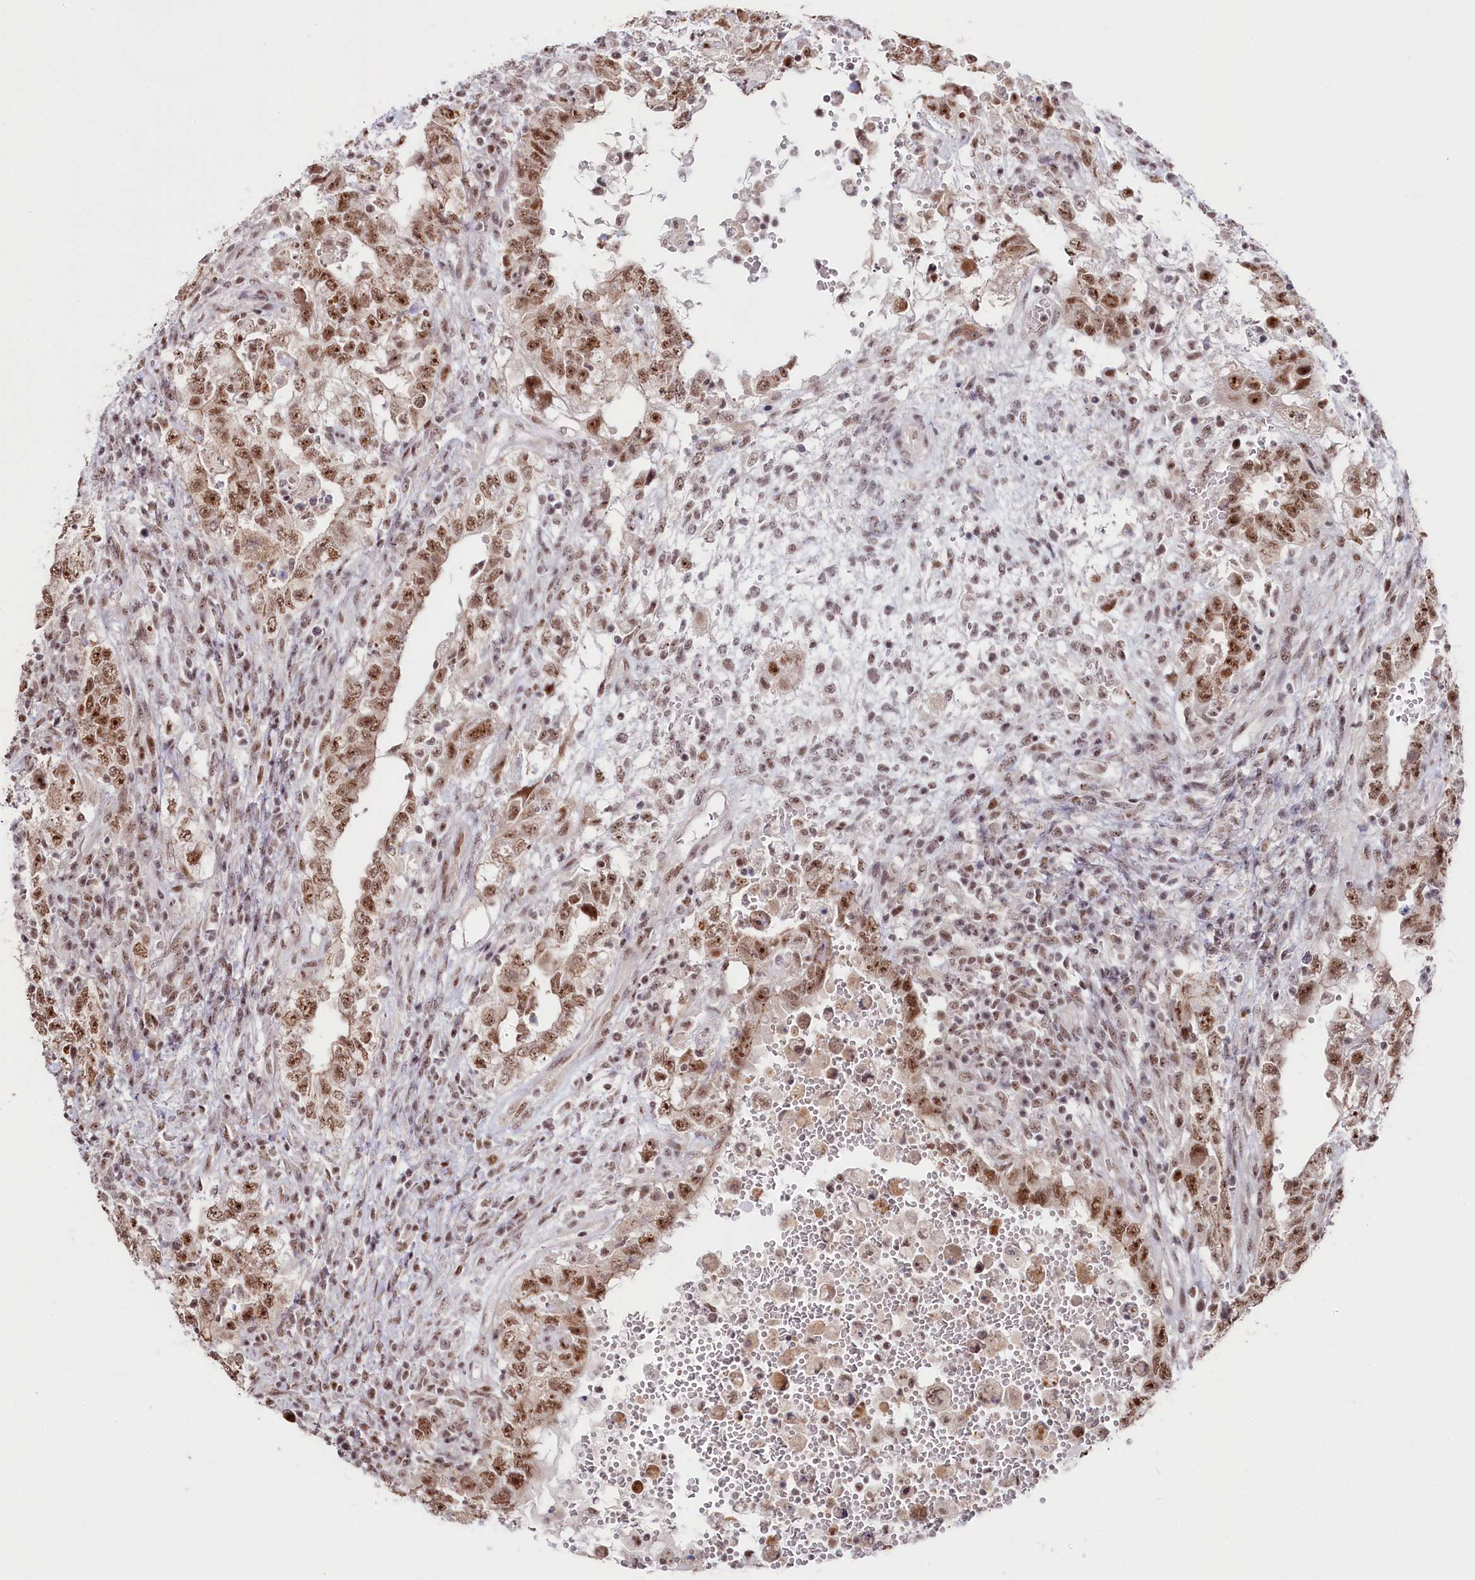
{"staining": {"intensity": "moderate", "quantity": ">75%", "location": "nuclear"}, "tissue": "testis cancer", "cell_type": "Tumor cells", "image_type": "cancer", "snomed": [{"axis": "morphology", "description": "Carcinoma, Embryonal, NOS"}, {"axis": "topography", "description": "Testis"}], "caption": "IHC micrograph of neoplastic tissue: human testis cancer stained using immunohistochemistry (IHC) demonstrates medium levels of moderate protein expression localized specifically in the nuclear of tumor cells, appearing as a nuclear brown color.", "gene": "POLR2H", "patient": {"sex": "male", "age": 26}}